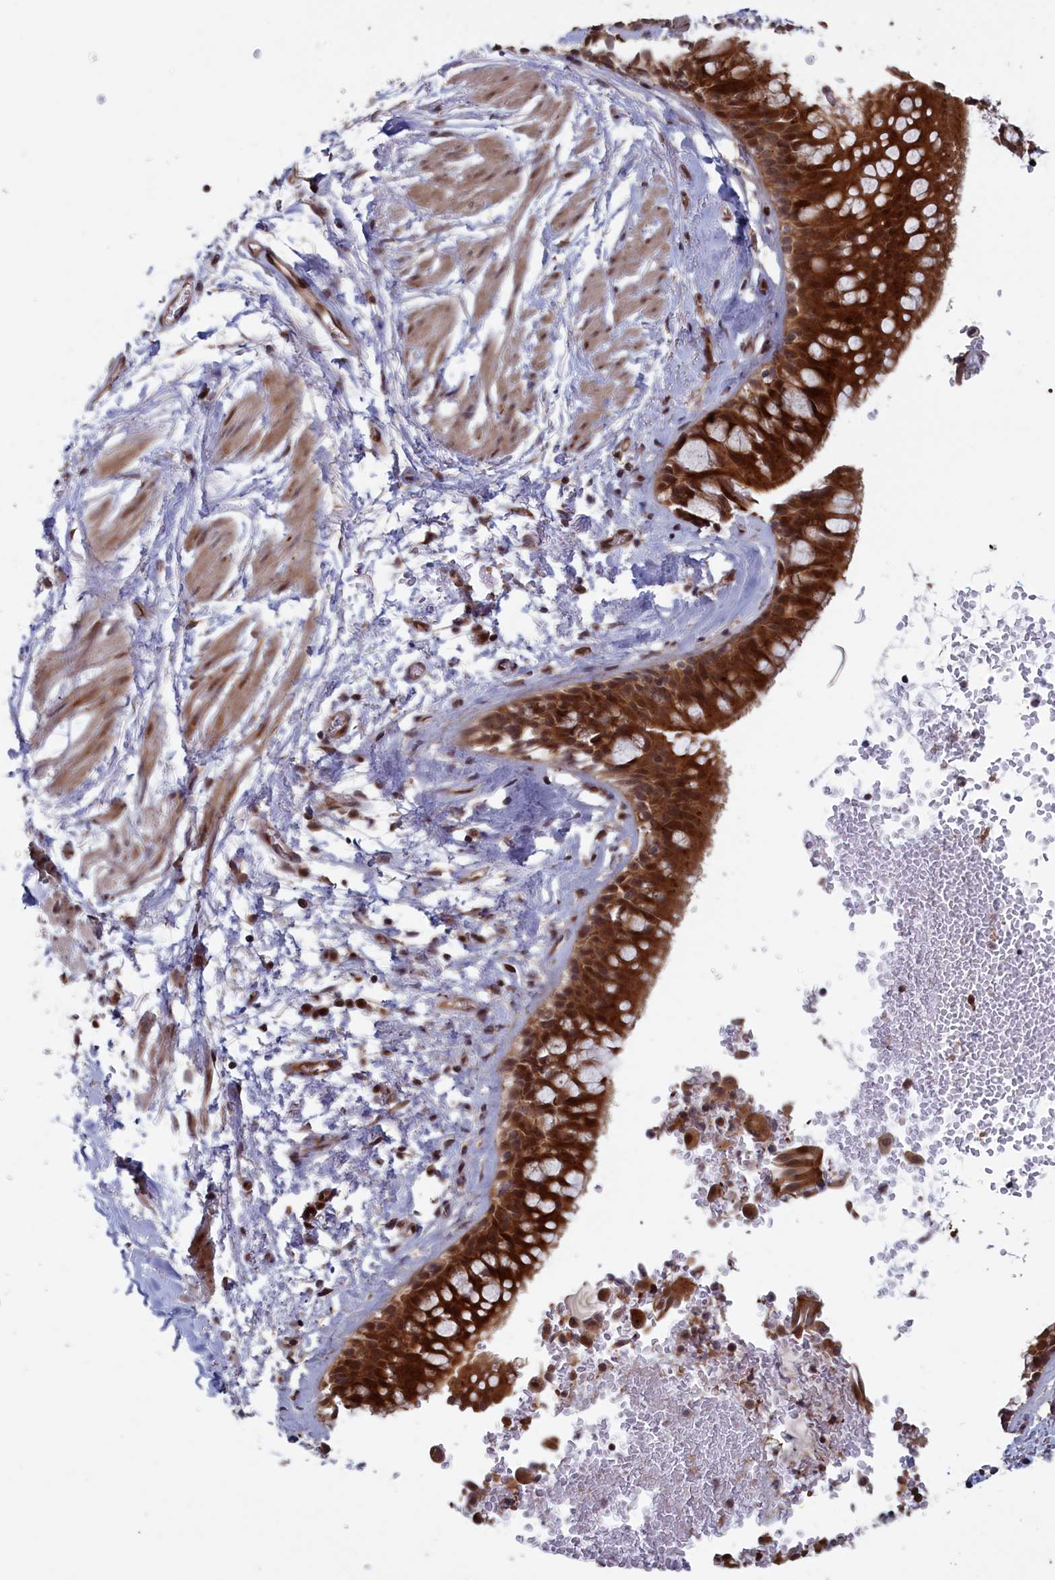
{"staining": {"intensity": "strong", "quantity": ">75%", "location": "cytoplasmic/membranous,nuclear"}, "tissue": "bronchus", "cell_type": "Respiratory epithelial cells", "image_type": "normal", "snomed": [{"axis": "morphology", "description": "Normal tissue, NOS"}, {"axis": "morphology", "description": "Inflammation, NOS"}, {"axis": "topography", "description": "Cartilage tissue"}, {"axis": "topography", "description": "Bronchus"}, {"axis": "topography", "description": "Lung"}], "caption": "About >75% of respiratory epithelial cells in normal human bronchus reveal strong cytoplasmic/membranous,nuclear protein expression as visualized by brown immunohistochemical staining.", "gene": "LSG1", "patient": {"sex": "female", "age": 64}}